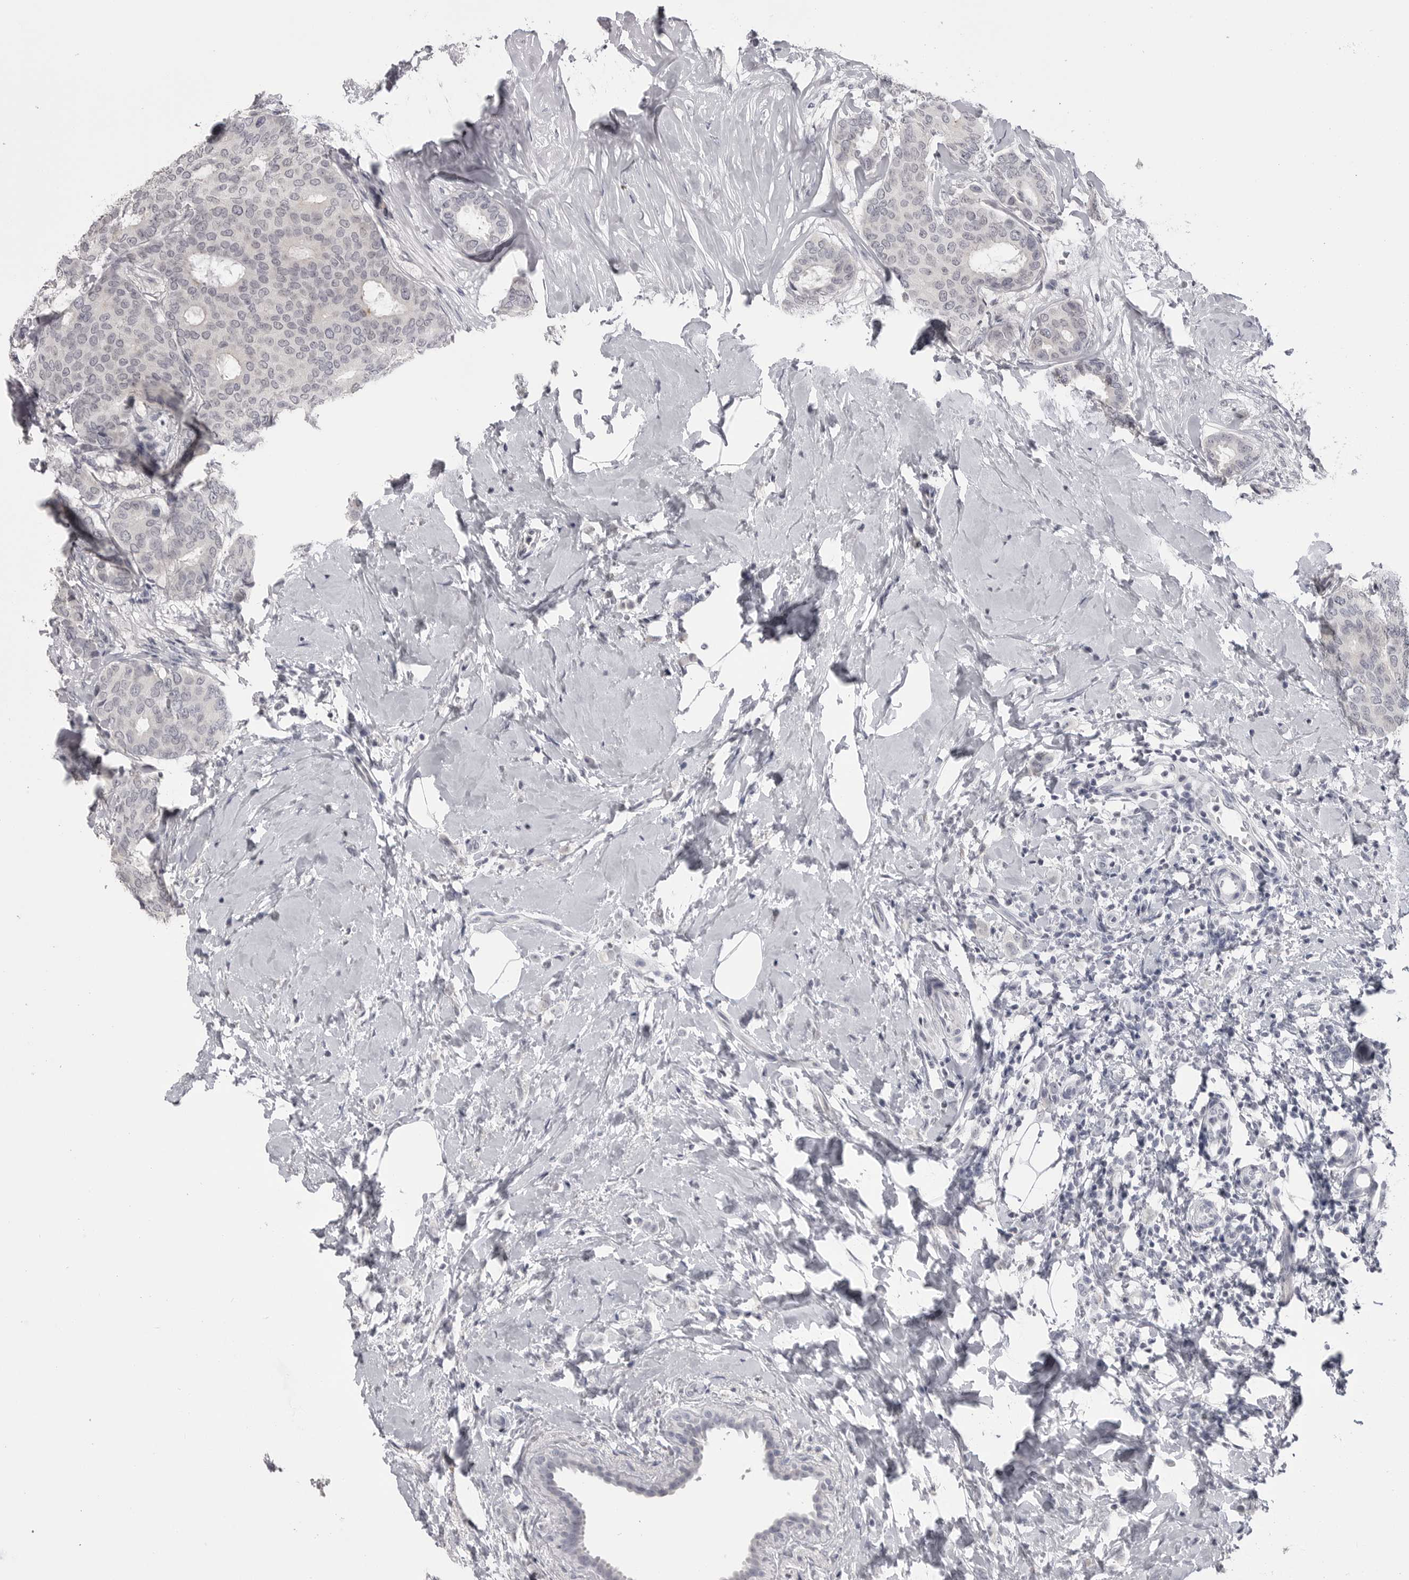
{"staining": {"intensity": "negative", "quantity": "none", "location": "none"}, "tissue": "breast cancer", "cell_type": "Tumor cells", "image_type": "cancer", "snomed": [{"axis": "morphology", "description": "Lobular carcinoma"}, {"axis": "topography", "description": "Breast"}], "caption": "Immunohistochemistry image of neoplastic tissue: breast cancer stained with DAB (3,3'-diaminobenzidine) reveals no significant protein positivity in tumor cells. (Stains: DAB IHC with hematoxylin counter stain, Microscopy: brightfield microscopy at high magnification).", "gene": "GPN2", "patient": {"sex": "female", "age": 47}}